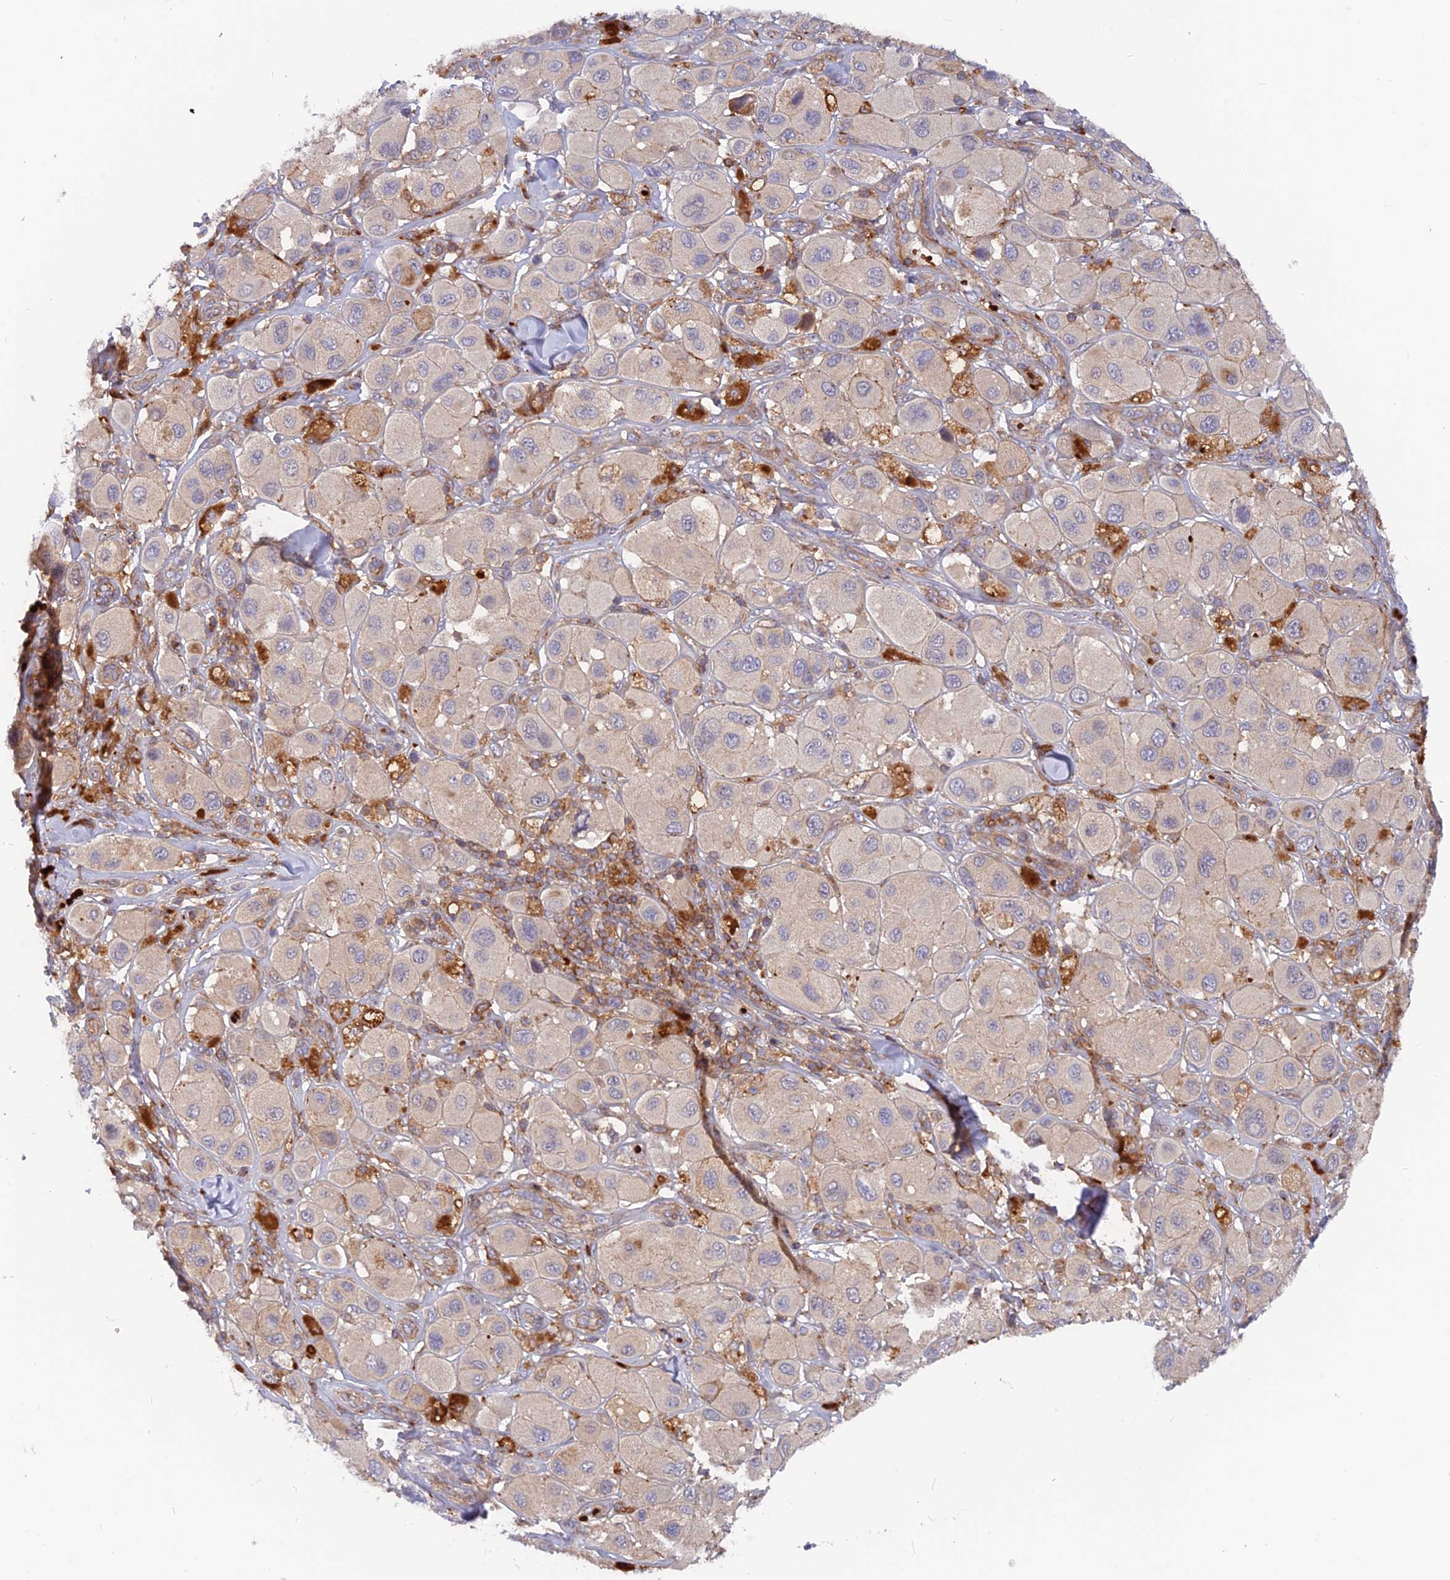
{"staining": {"intensity": "negative", "quantity": "none", "location": "none"}, "tissue": "melanoma", "cell_type": "Tumor cells", "image_type": "cancer", "snomed": [{"axis": "morphology", "description": "Malignant melanoma, Metastatic site"}, {"axis": "topography", "description": "Skin"}], "caption": "Immunohistochemistry photomicrograph of neoplastic tissue: human malignant melanoma (metastatic site) stained with DAB (3,3'-diaminobenzidine) demonstrates no significant protein staining in tumor cells. (DAB (3,3'-diaminobenzidine) immunohistochemistry with hematoxylin counter stain).", "gene": "CPNE7", "patient": {"sex": "male", "age": 41}}